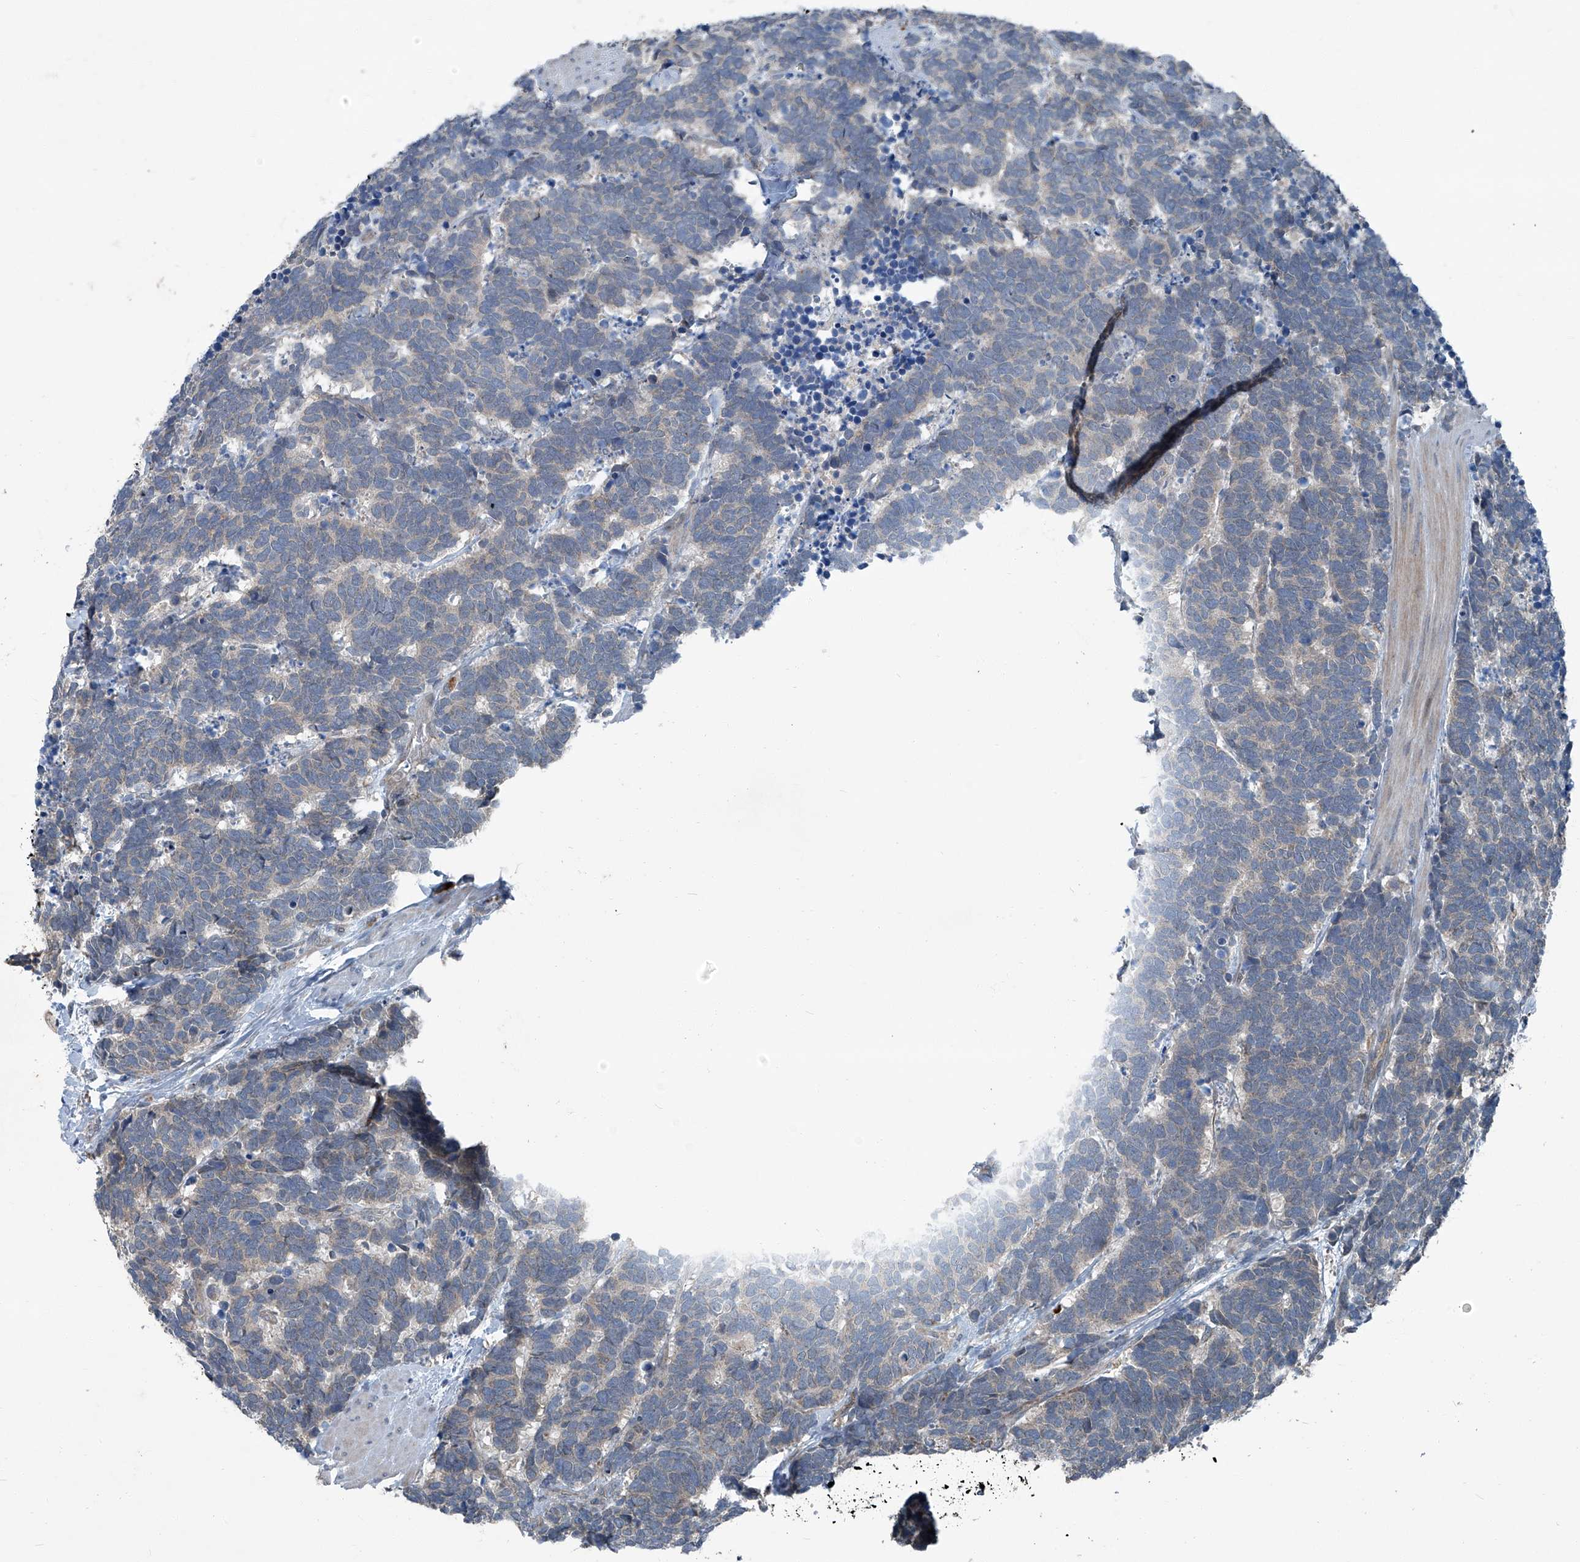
{"staining": {"intensity": "weak", "quantity": "<25%", "location": "cytoplasmic/membranous"}, "tissue": "carcinoid", "cell_type": "Tumor cells", "image_type": "cancer", "snomed": [{"axis": "morphology", "description": "Carcinoma, NOS"}, {"axis": "morphology", "description": "Carcinoid, malignant, NOS"}, {"axis": "topography", "description": "Urinary bladder"}], "caption": "DAB immunohistochemical staining of carcinoid displays no significant positivity in tumor cells.", "gene": "SENP2", "patient": {"sex": "male", "age": 57}}